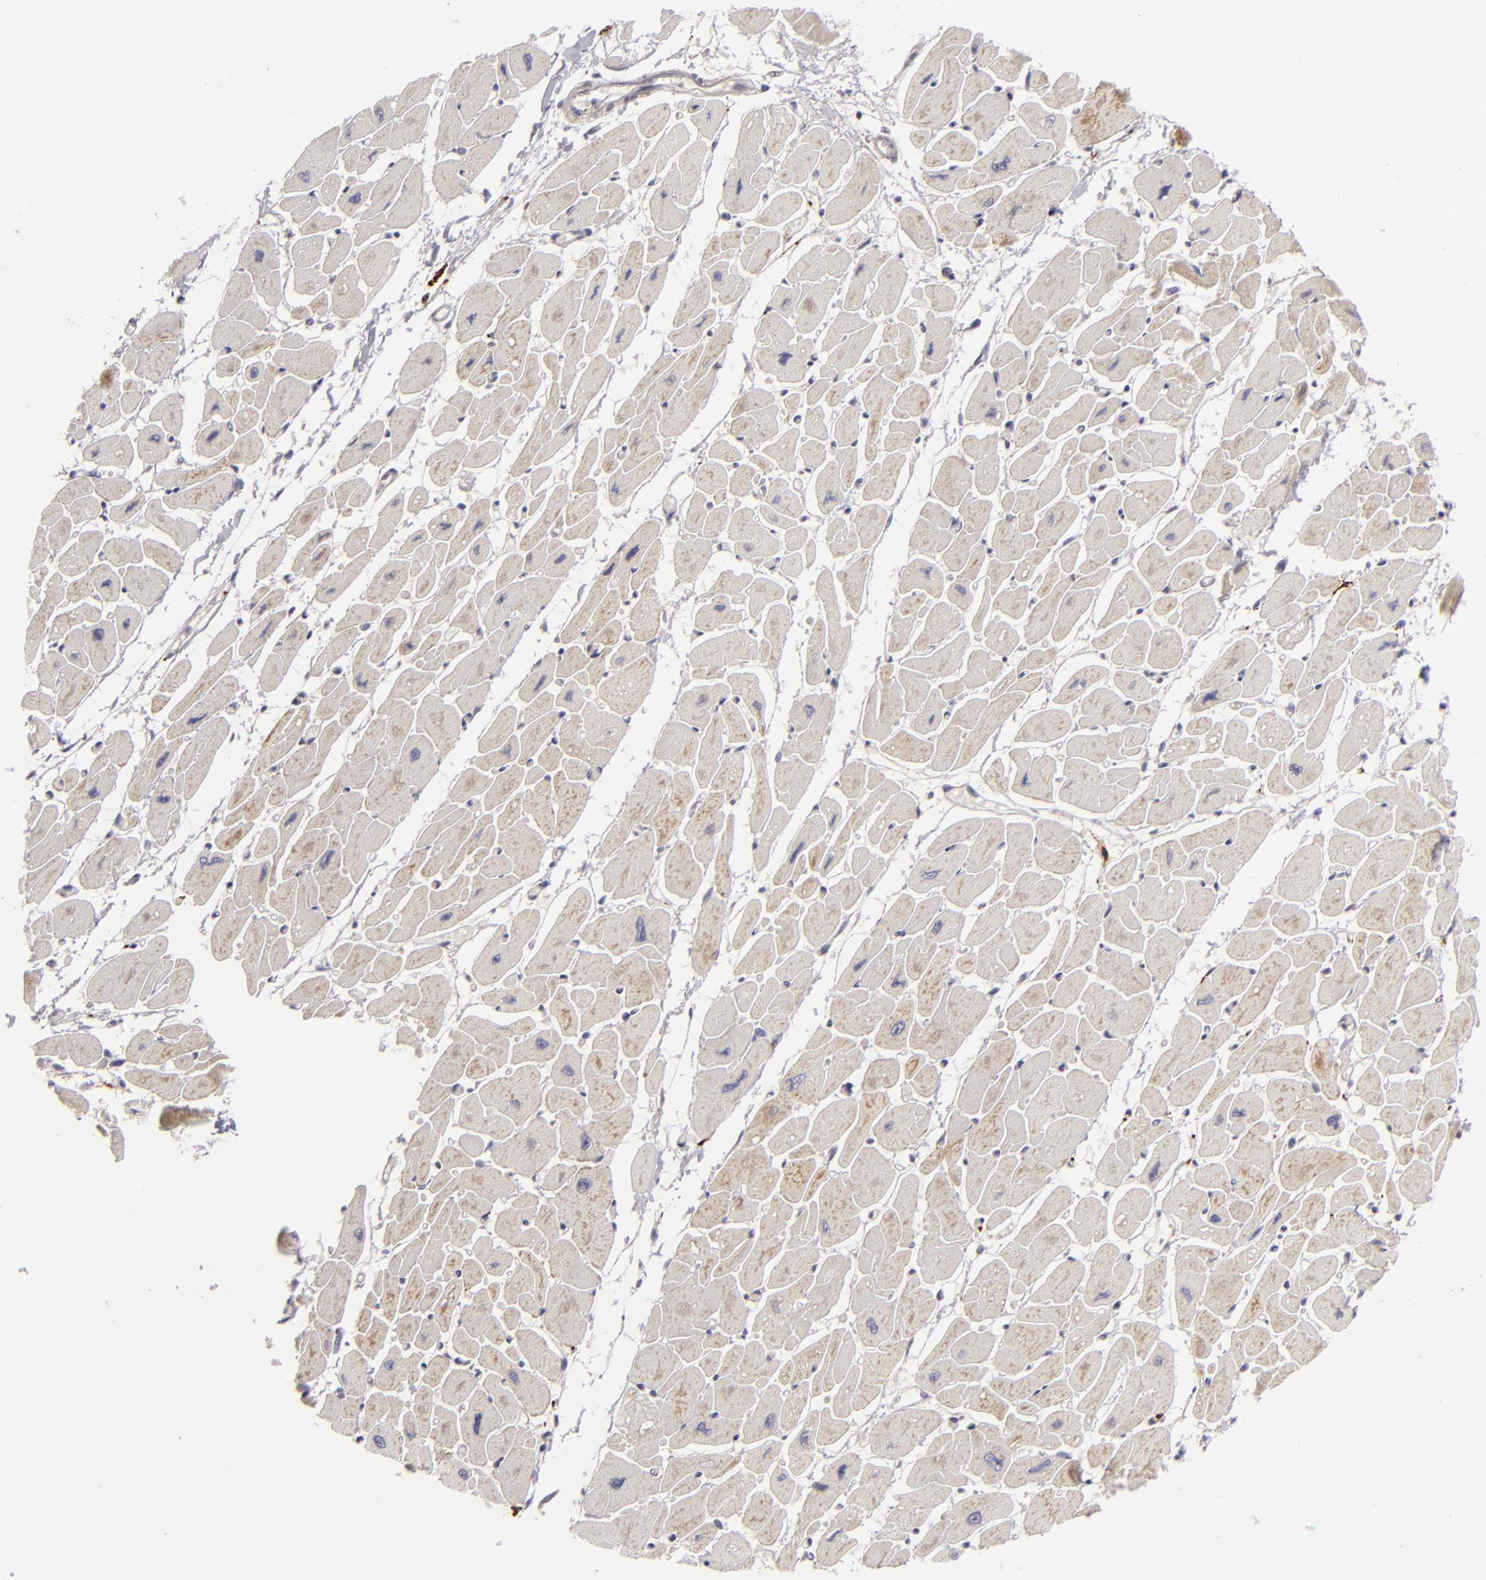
{"staining": {"intensity": "negative", "quantity": "none", "location": "none"}, "tissue": "heart muscle", "cell_type": "Cardiomyocytes", "image_type": "normal", "snomed": [{"axis": "morphology", "description": "Normal tissue, NOS"}, {"axis": "topography", "description": "Heart"}], "caption": "DAB immunohistochemical staining of normal human heart muscle exhibits no significant staining in cardiomyocytes.", "gene": "ALCAM", "patient": {"sex": "female", "age": 54}}